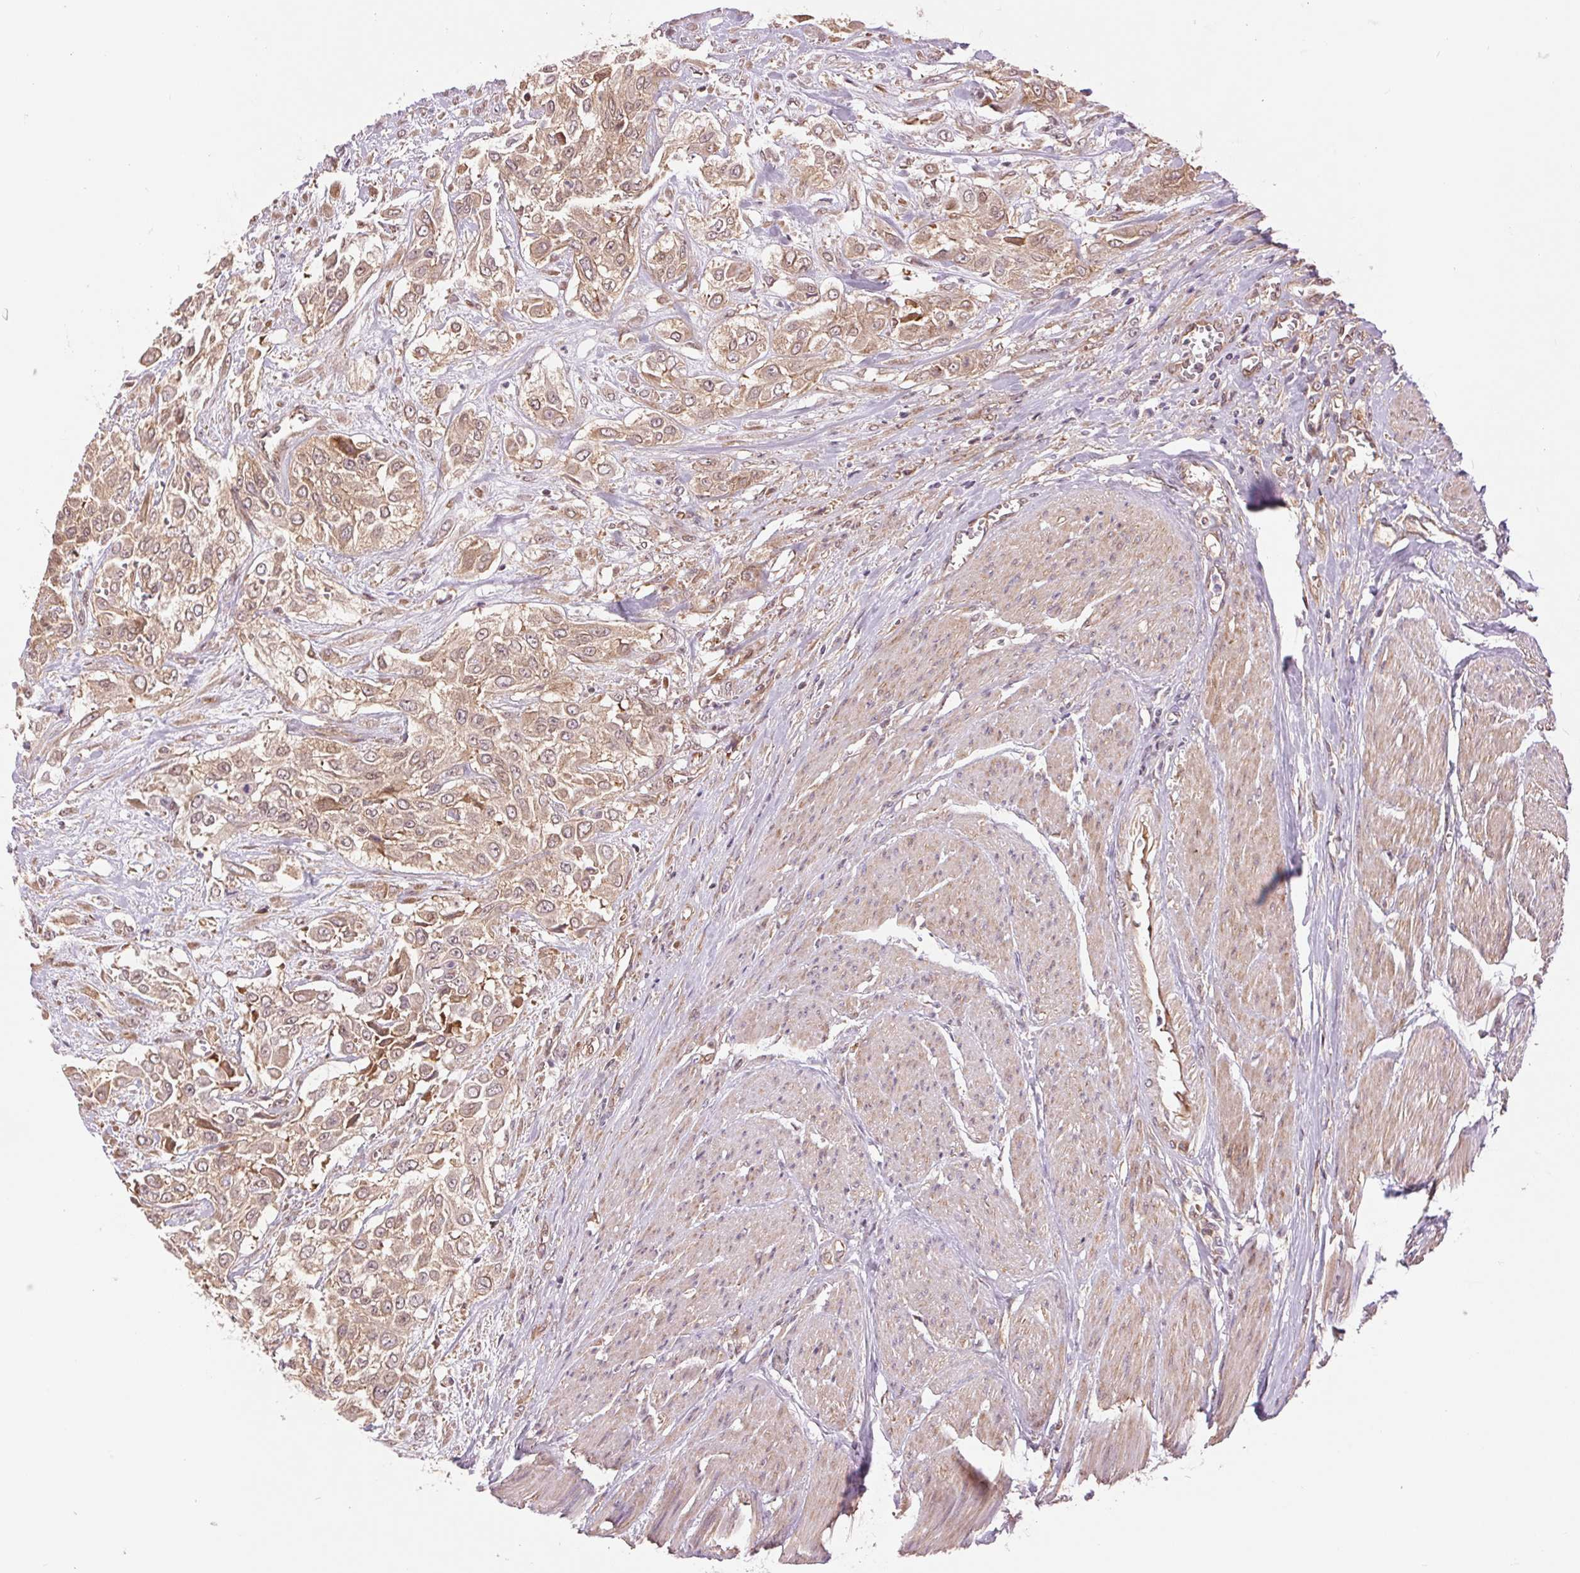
{"staining": {"intensity": "weak", "quantity": ">75%", "location": "cytoplasmic/membranous"}, "tissue": "urothelial cancer", "cell_type": "Tumor cells", "image_type": "cancer", "snomed": [{"axis": "morphology", "description": "Urothelial carcinoma, High grade"}, {"axis": "topography", "description": "Urinary bladder"}], "caption": "A high-resolution image shows immunohistochemistry staining of urothelial carcinoma (high-grade), which shows weak cytoplasmic/membranous staining in about >75% of tumor cells. Immunohistochemistry stains the protein in brown and the nuclei are stained blue.", "gene": "BTF3L4", "patient": {"sex": "male", "age": 57}}